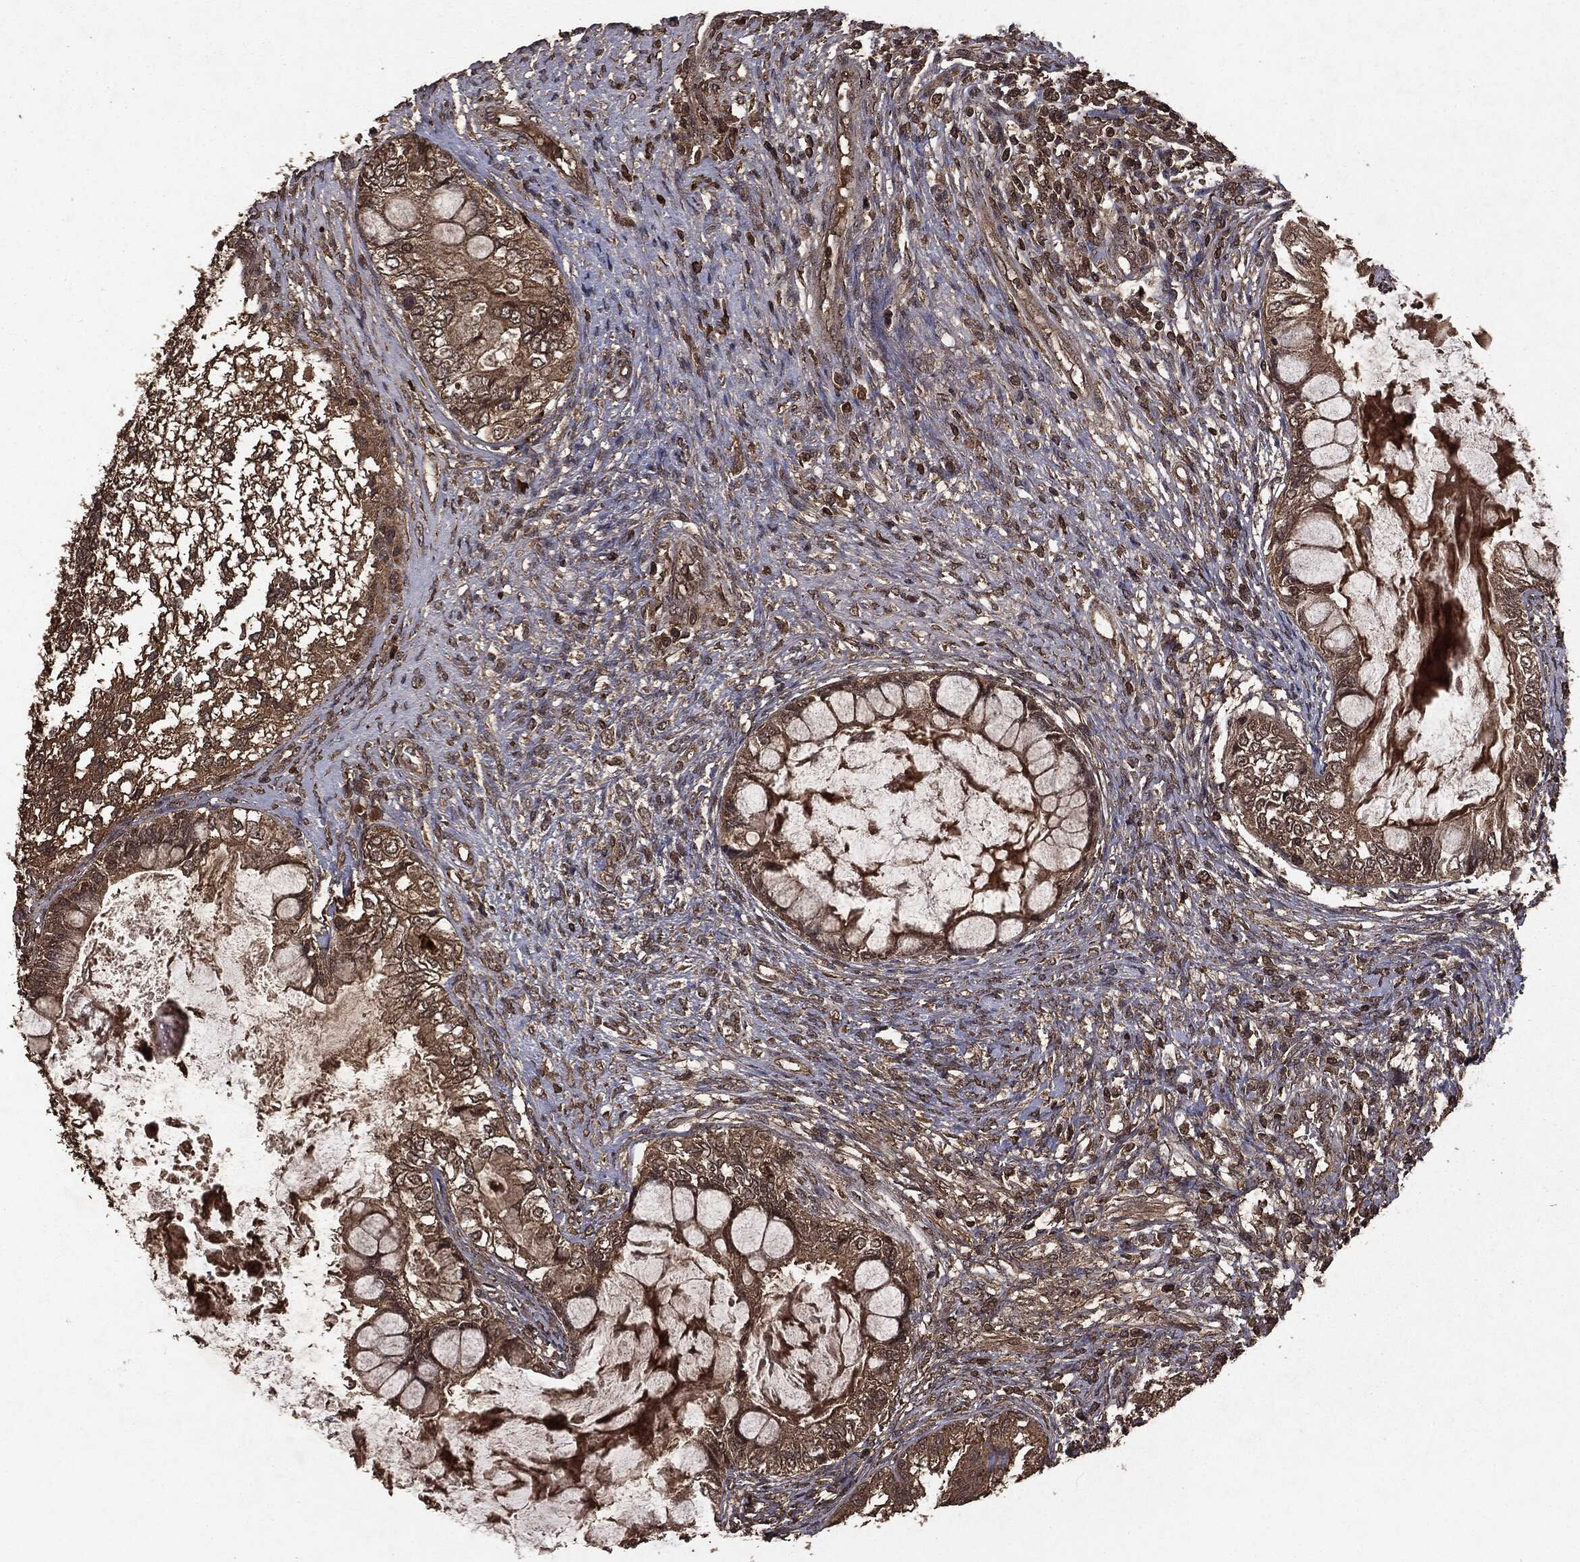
{"staining": {"intensity": "moderate", "quantity": ">75%", "location": "cytoplasmic/membranous"}, "tissue": "testis cancer", "cell_type": "Tumor cells", "image_type": "cancer", "snomed": [{"axis": "morphology", "description": "Seminoma, NOS"}, {"axis": "morphology", "description": "Carcinoma, Embryonal, NOS"}, {"axis": "topography", "description": "Testis"}], "caption": "High-power microscopy captured an immunohistochemistry photomicrograph of testis cancer, revealing moderate cytoplasmic/membranous positivity in about >75% of tumor cells.", "gene": "NME1", "patient": {"sex": "male", "age": 41}}